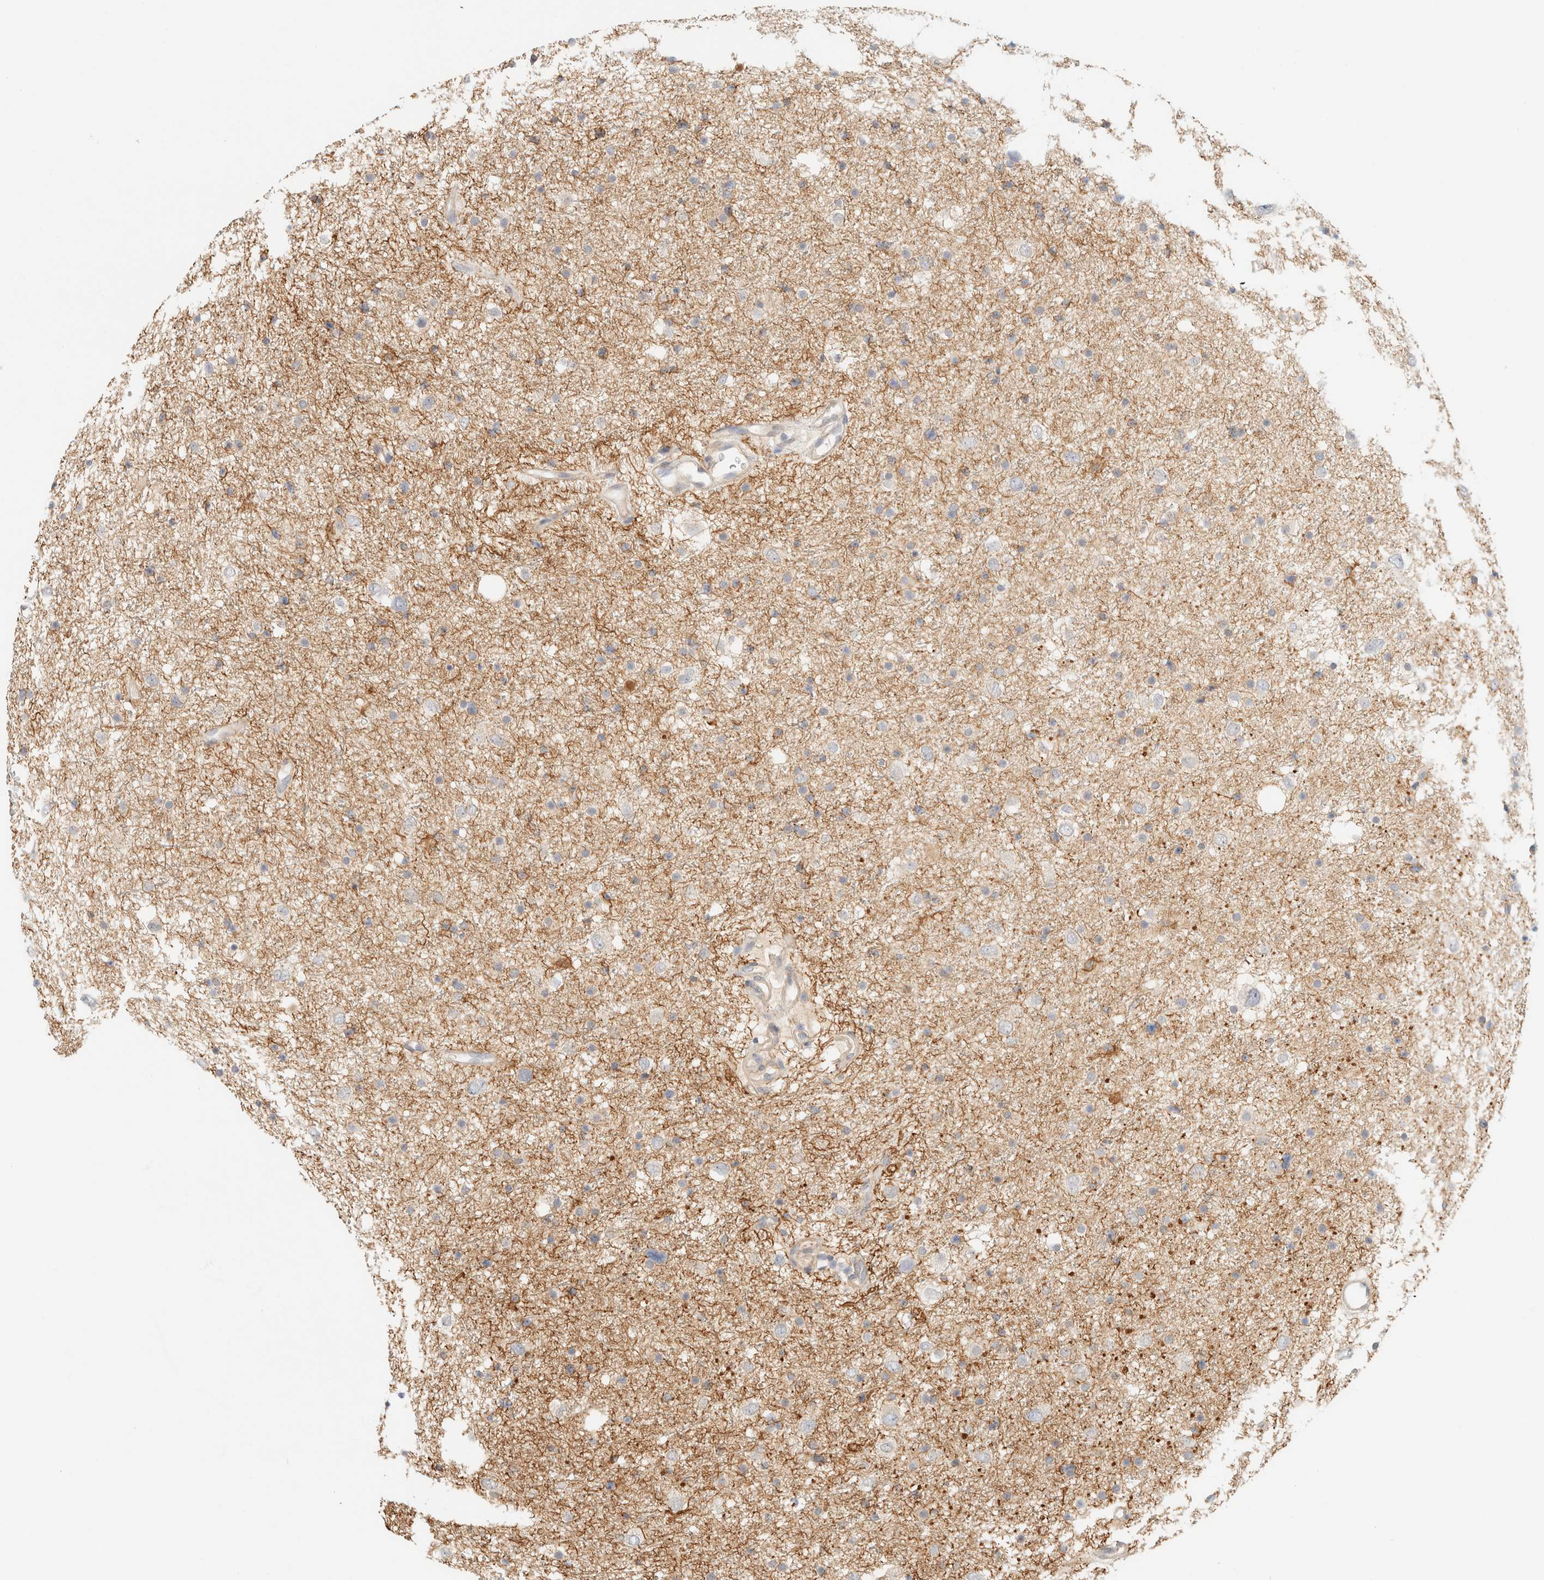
{"staining": {"intensity": "weak", "quantity": "<25%", "location": "cytoplasmic/membranous"}, "tissue": "glioma", "cell_type": "Tumor cells", "image_type": "cancer", "snomed": [{"axis": "morphology", "description": "Glioma, malignant, Low grade"}, {"axis": "topography", "description": "Brain"}], "caption": "Tumor cells are negative for protein expression in human low-grade glioma (malignant).", "gene": "GPI", "patient": {"sex": "female", "age": 37}}